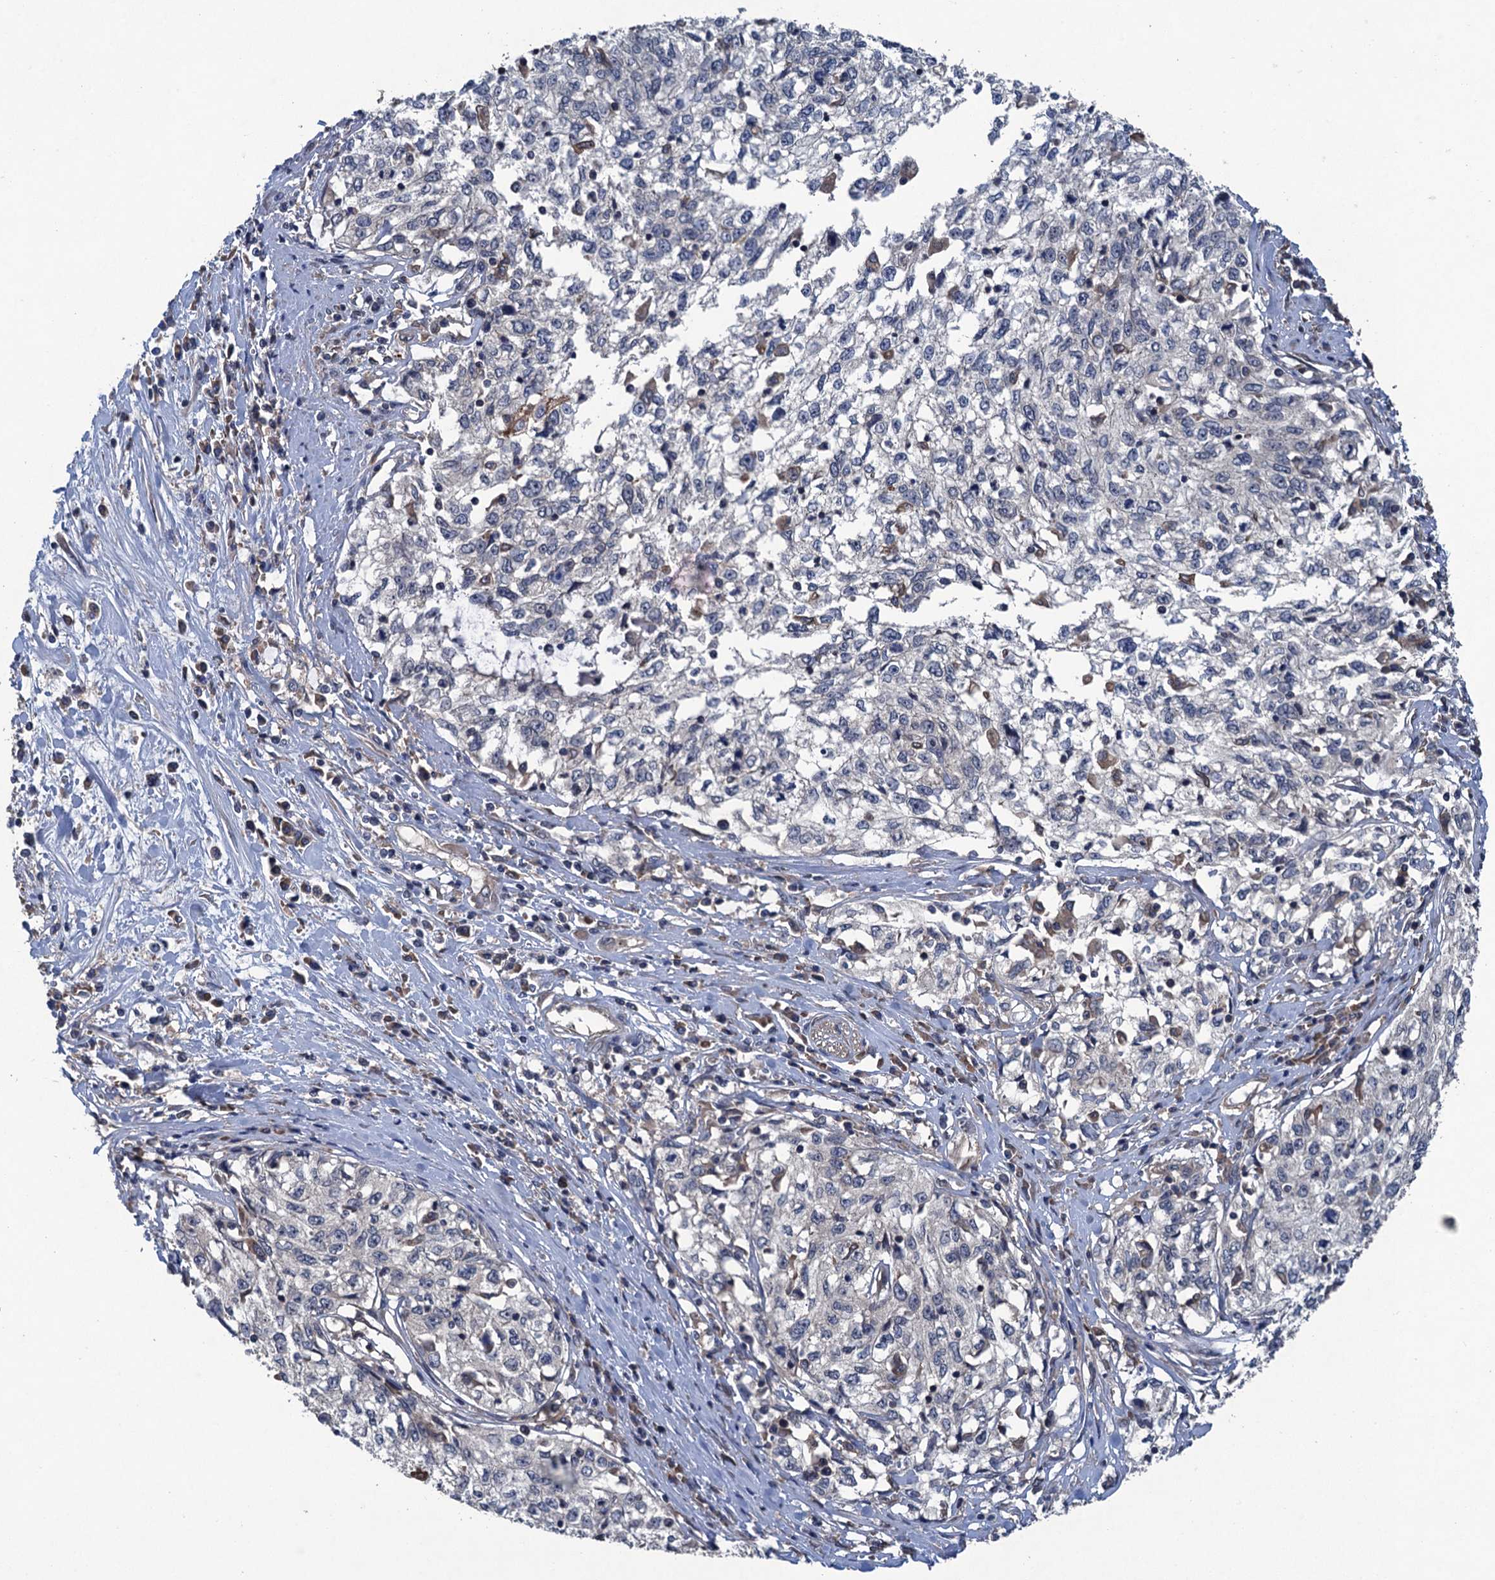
{"staining": {"intensity": "negative", "quantity": "none", "location": "none"}, "tissue": "cervical cancer", "cell_type": "Tumor cells", "image_type": "cancer", "snomed": [{"axis": "morphology", "description": "Squamous cell carcinoma, NOS"}, {"axis": "topography", "description": "Cervix"}], "caption": "IHC image of neoplastic tissue: cervical cancer (squamous cell carcinoma) stained with DAB (3,3'-diaminobenzidine) shows no significant protein expression in tumor cells.", "gene": "CNTN5", "patient": {"sex": "female", "age": 57}}